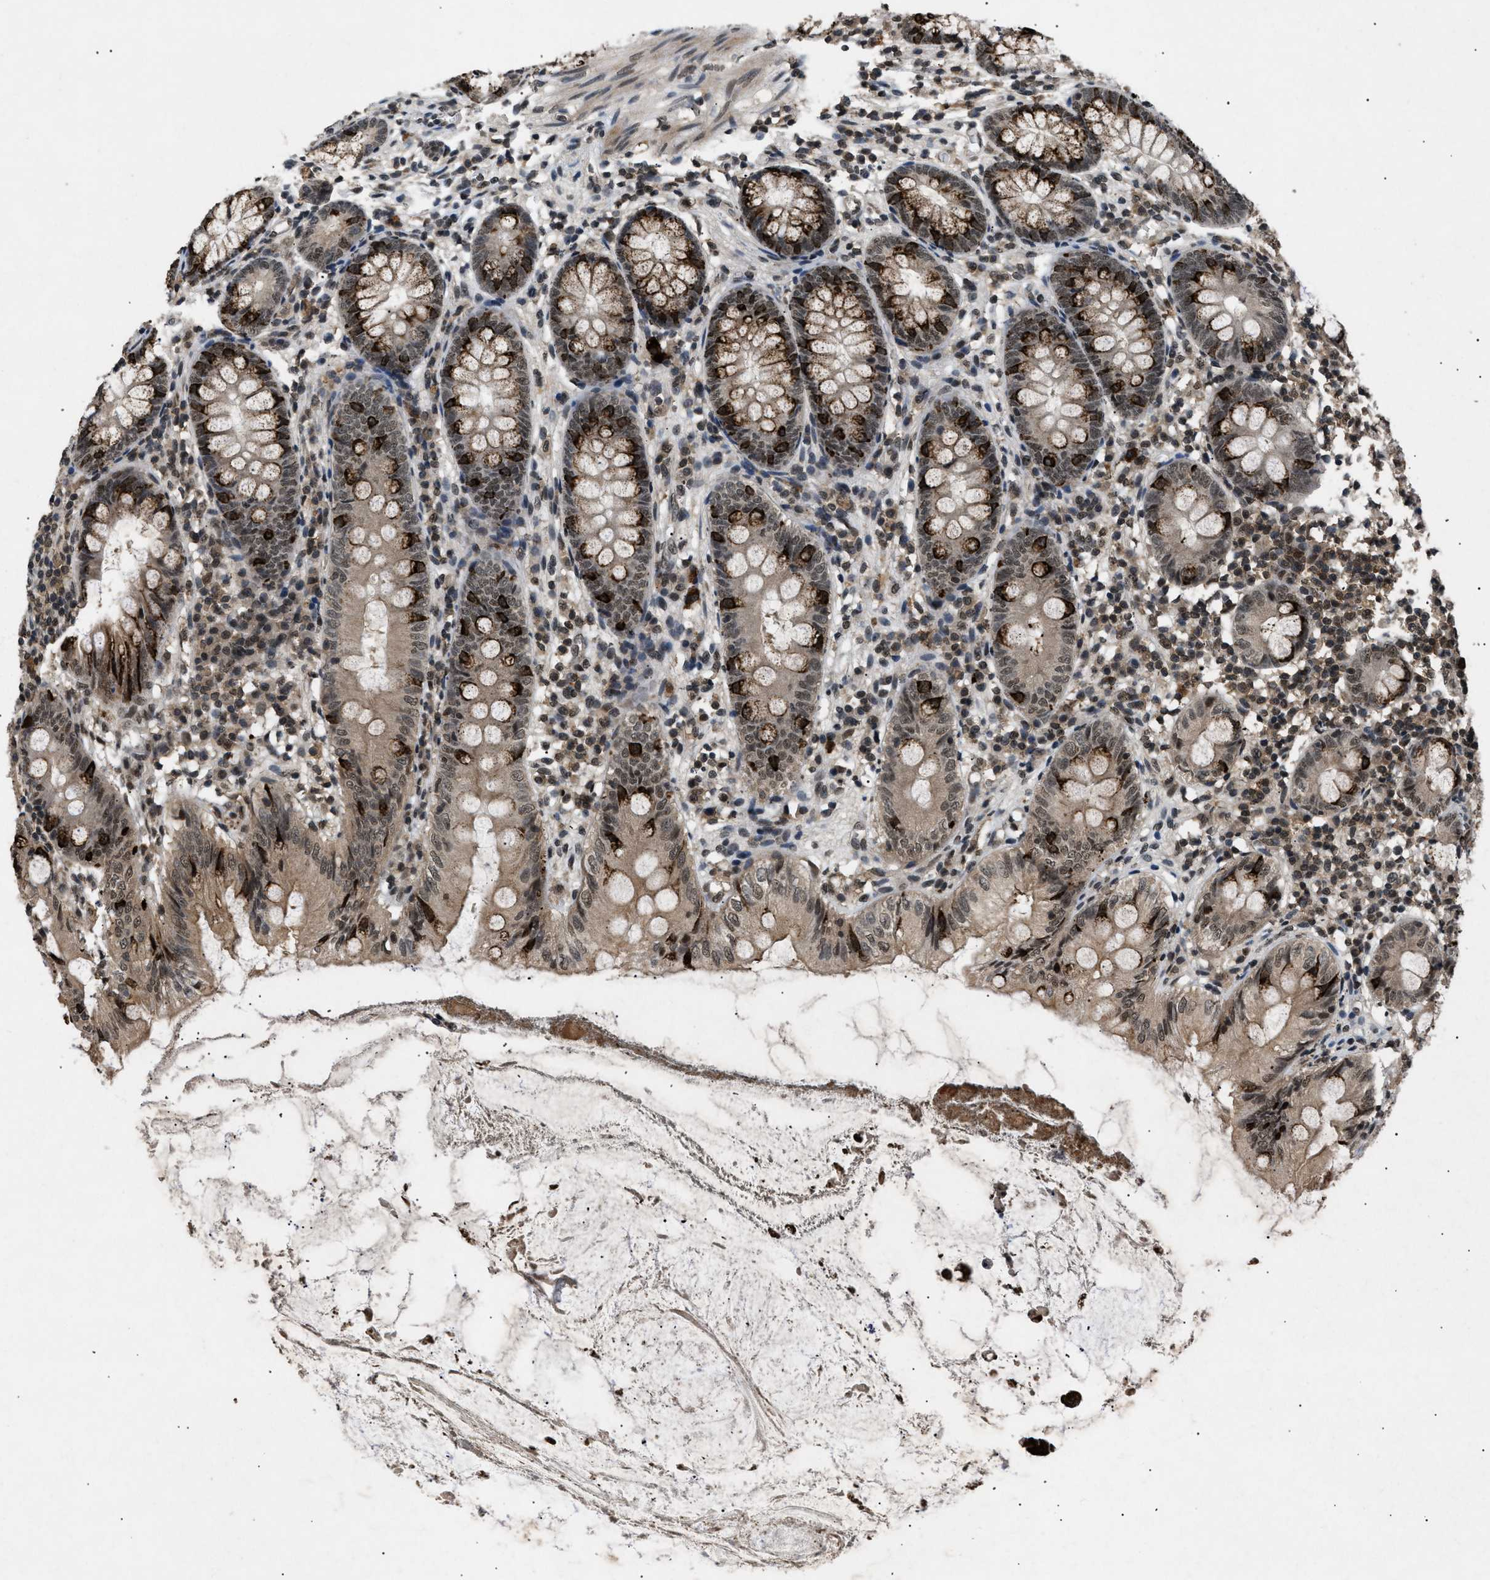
{"staining": {"intensity": "strong", "quantity": "25%-75%", "location": "cytoplasmic/membranous,nuclear"}, "tissue": "appendix", "cell_type": "Glandular cells", "image_type": "normal", "snomed": [{"axis": "morphology", "description": "Normal tissue, NOS"}, {"axis": "topography", "description": "Appendix"}], "caption": "Glandular cells display strong cytoplasmic/membranous,nuclear staining in about 25%-75% of cells in unremarkable appendix.", "gene": "RBM5", "patient": {"sex": "female", "age": 77}}